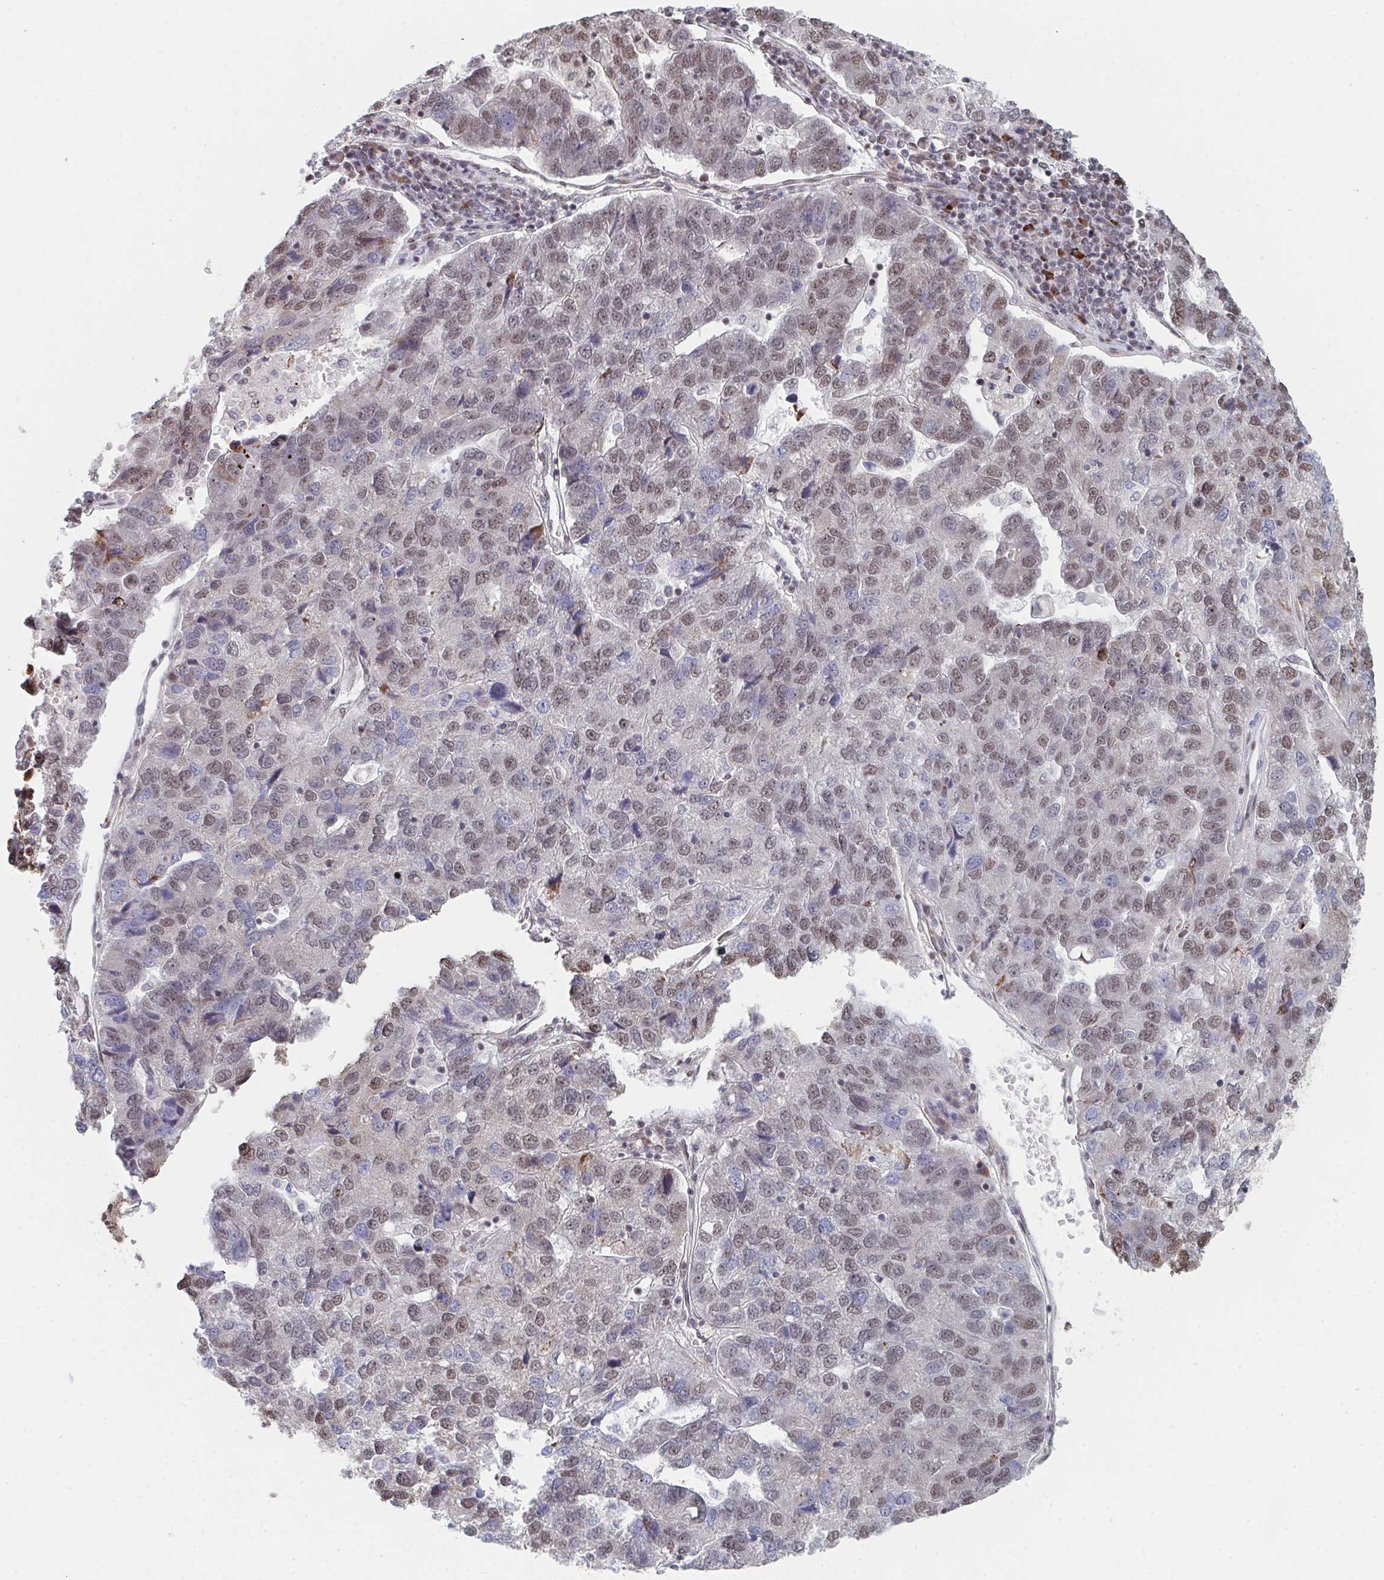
{"staining": {"intensity": "weak", "quantity": "25%-75%", "location": "nuclear"}, "tissue": "pancreatic cancer", "cell_type": "Tumor cells", "image_type": "cancer", "snomed": [{"axis": "morphology", "description": "Adenocarcinoma, NOS"}, {"axis": "topography", "description": "Pancreas"}], "caption": "Human pancreatic cancer (adenocarcinoma) stained for a protein (brown) shows weak nuclear positive expression in approximately 25%-75% of tumor cells.", "gene": "MBNL1", "patient": {"sex": "female", "age": 61}}